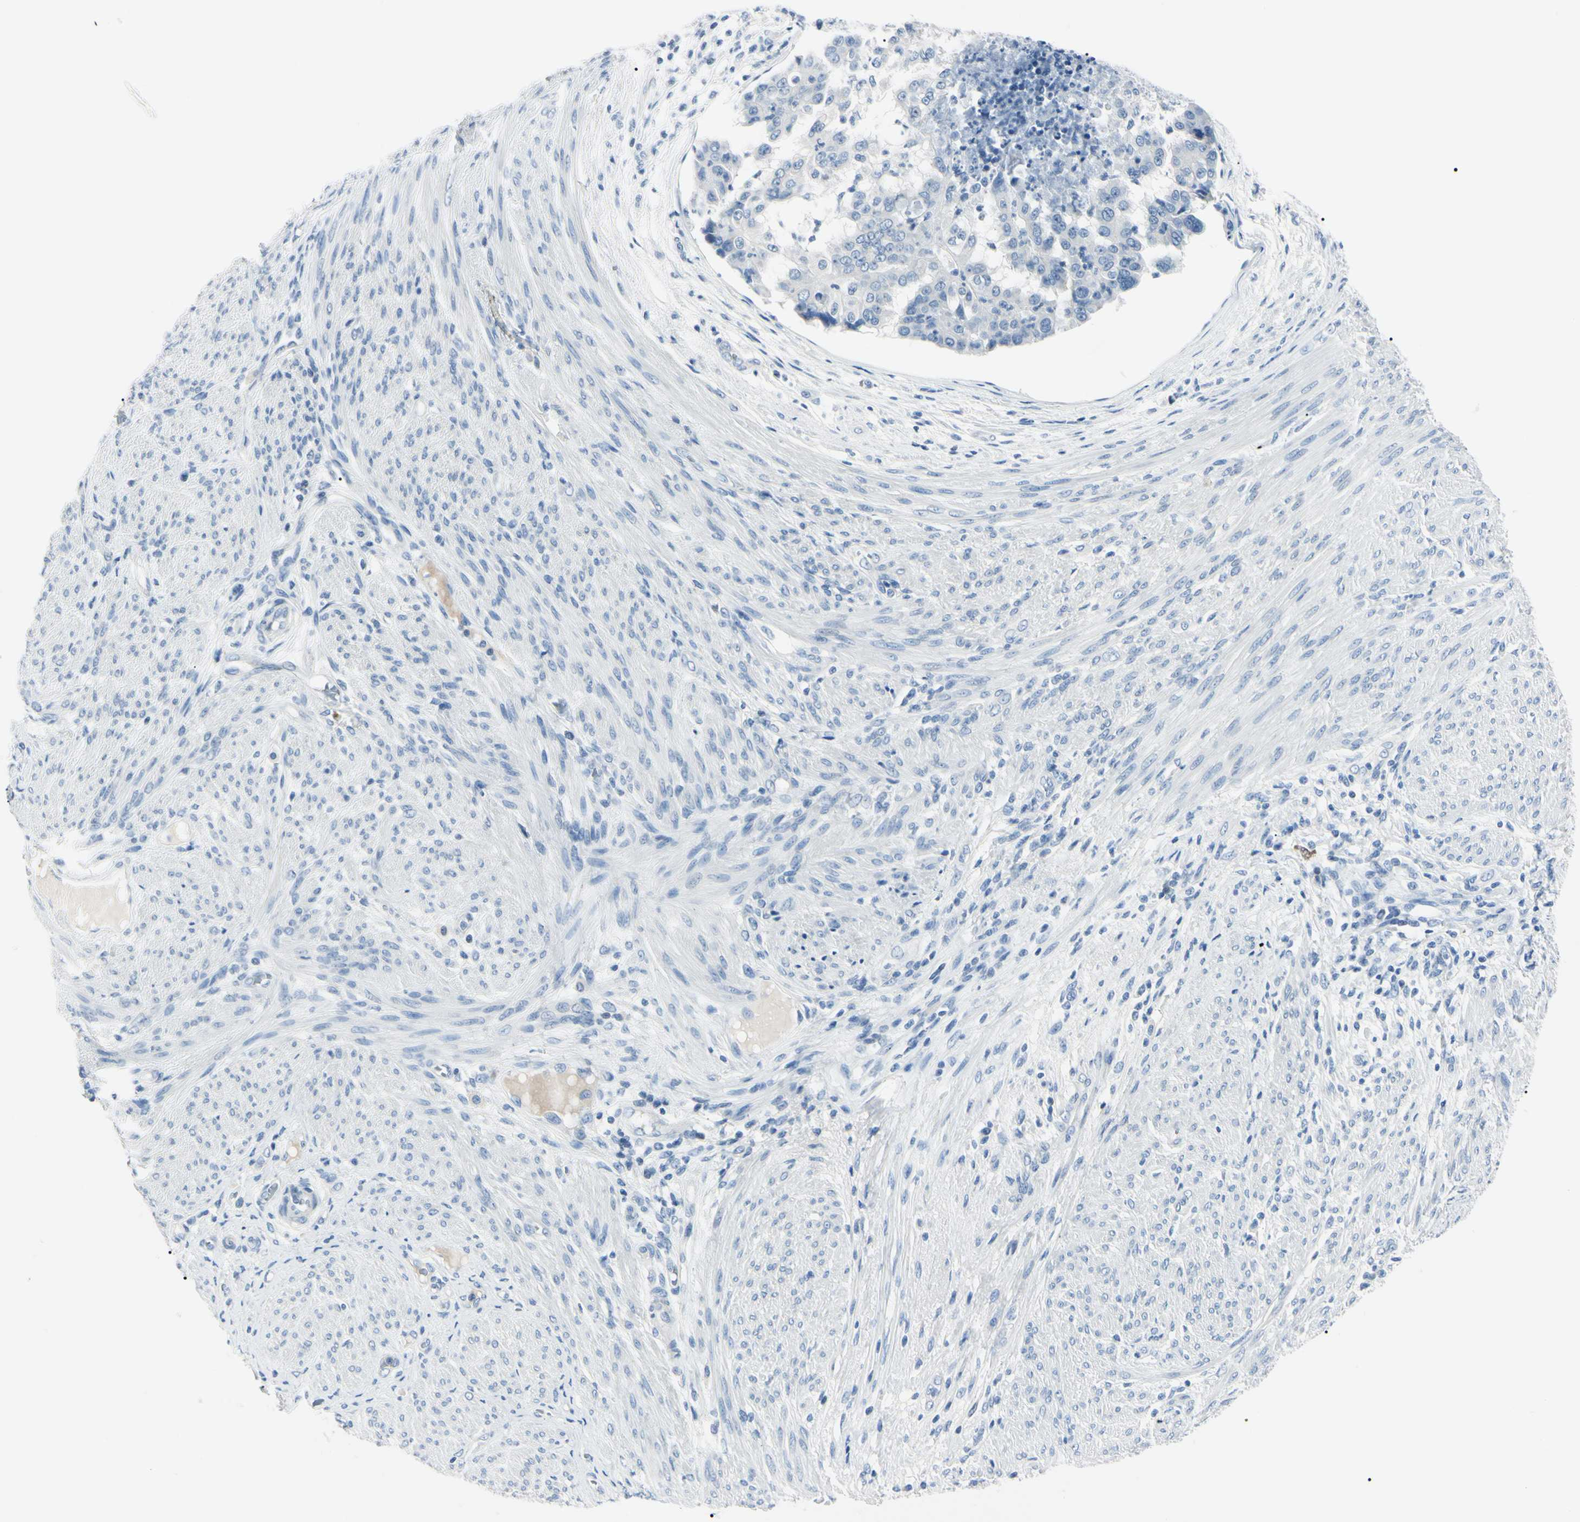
{"staining": {"intensity": "negative", "quantity": "none", "location": "none"}, "tissue": "endometrial cancer", "cell_type": "Tumor cells", "image_type": "cancer", "snomed": [{"axis": "morphology", "description": "Adenocarcinoma, NOS"}, {"axis": "topography", "description": "Endometrium"}], "caption": "High magnification brightfield microscopy of endometrial cancer (adenocarcinoma) stained with DAB (3,3'-diaminobenzidine) (brown) and counterstained with hematoxylin (blue): tumor cells show no significant expression.", "gene": "CA2", "patient": {"sex": "female", "age": 85}}